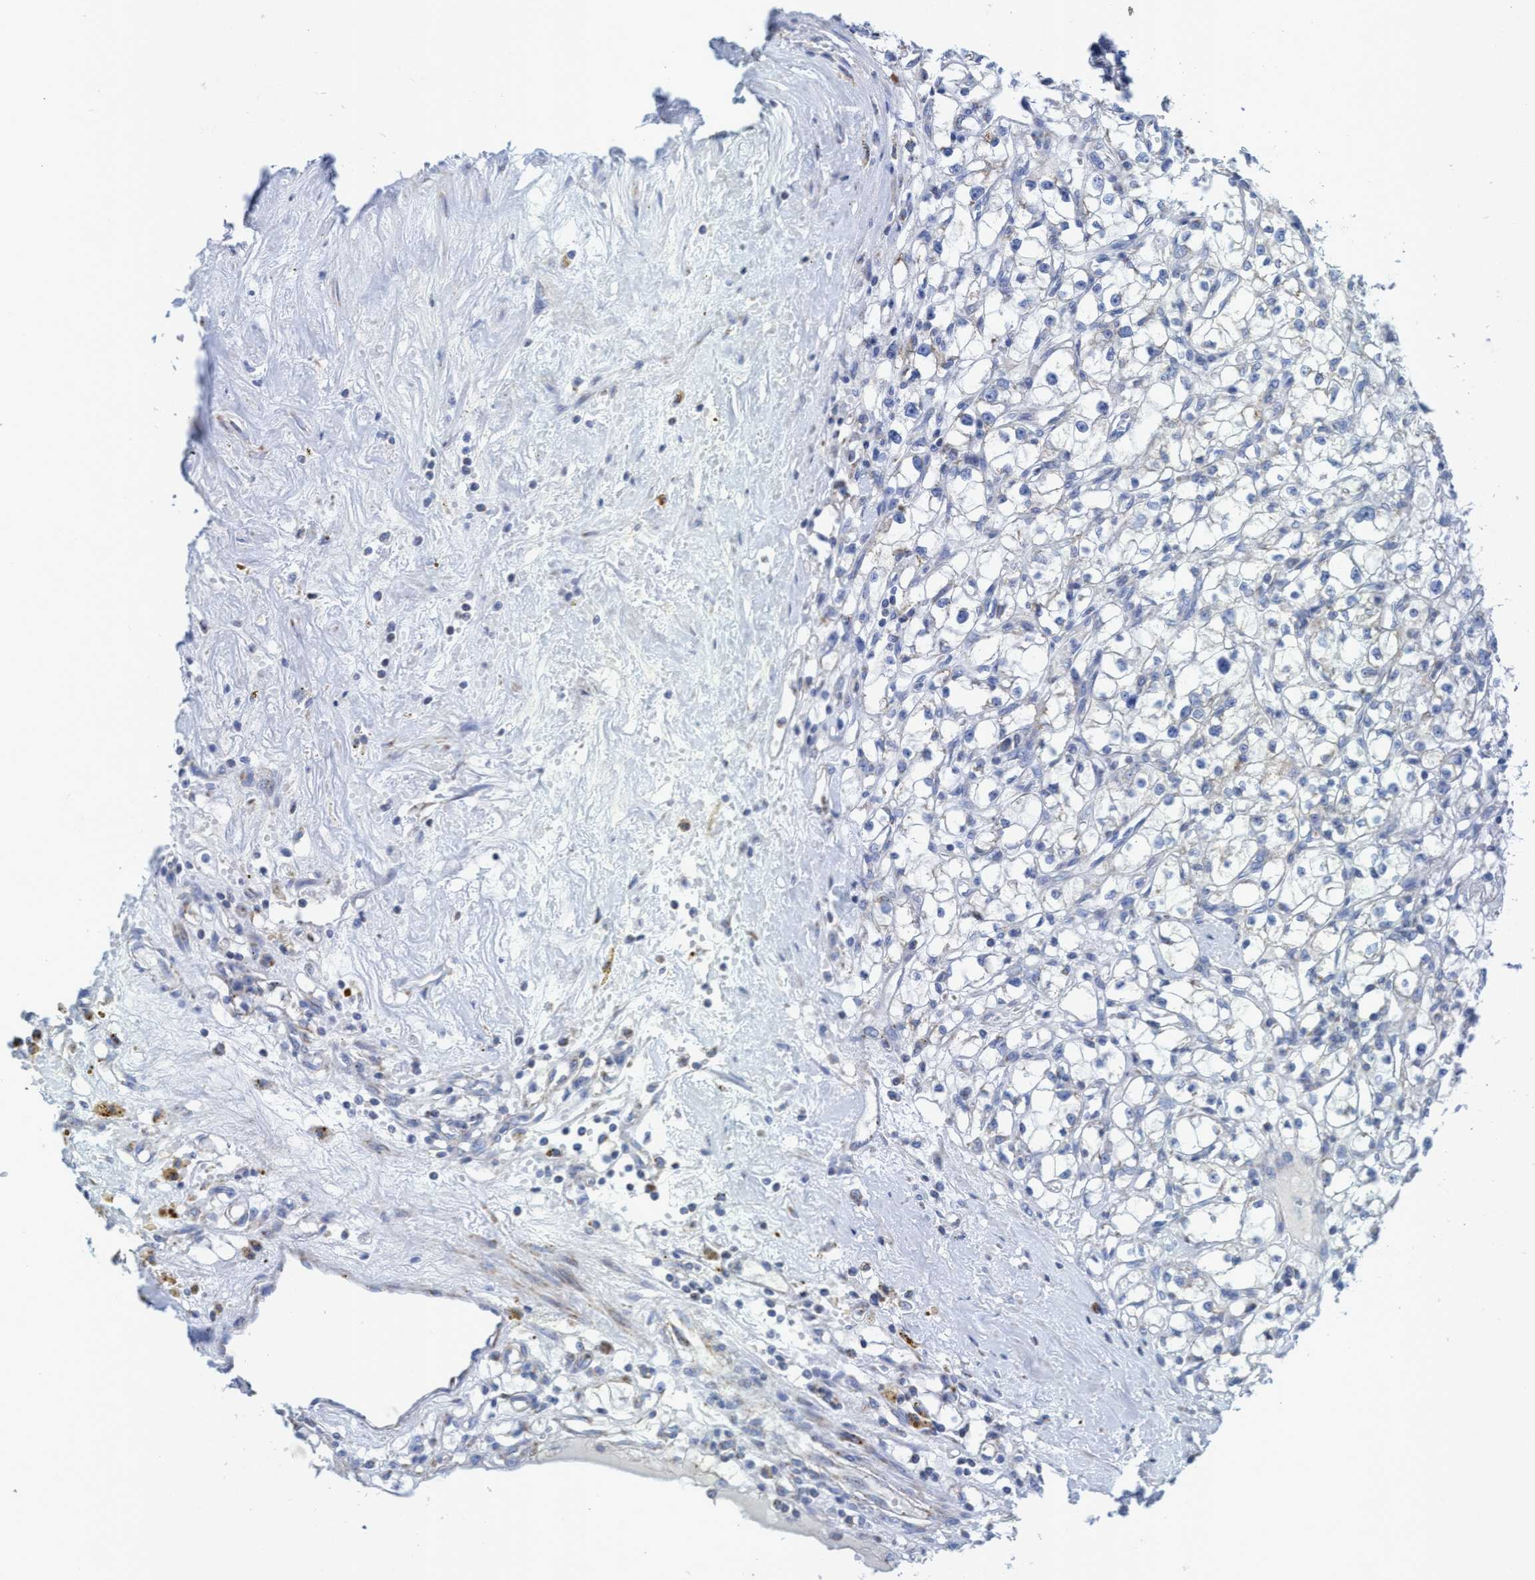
{"staining": {"intensity": "negative", "quantity": "none", "location": "none"}, "tissue": "renal cancer", "cell_type": "Tumor cells", "image_type": "cancer", "snomed": [{"axis": "morphology", "description": "Adenocarcinoma, NOS"}, {"axis": "topography", "description": "Kidney"}], "caption": "Tumor cells show no significant staining in renal adenocarcinoma. Brightfield microscopy of IHC stained with DAB (3,3'-diaminobenzidine) (brown) and hematoxylin (blue), captured at high magnification.", "gene": "GGA3", "patient": {"sex": "male", "age": 56}}